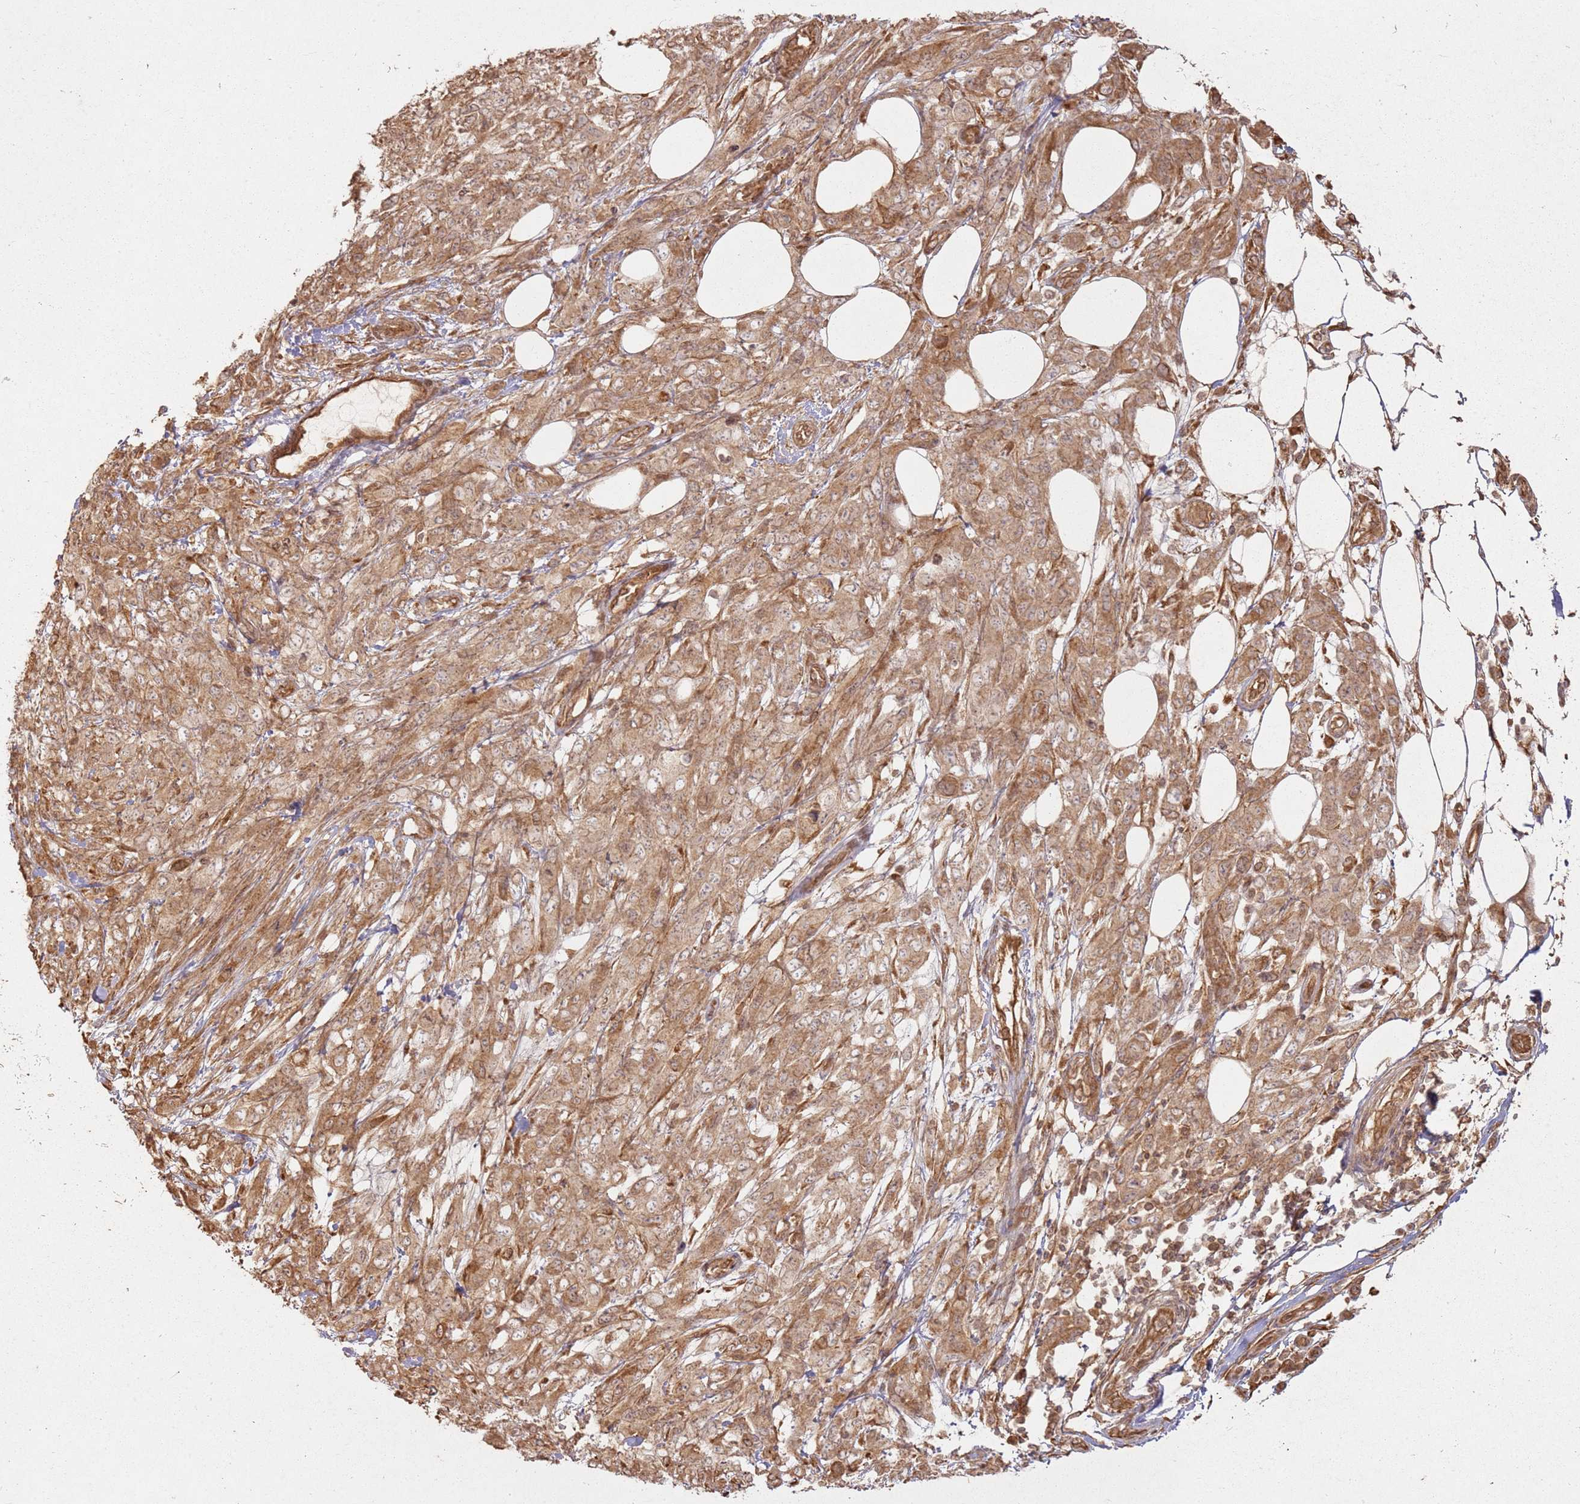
{"staining": {"intensity": "moderate", "quantity": ">75%", "location": "cytoplasmic/membranous"}, "tissue": "melanoma", "cell_type": "Tumor cells", "image_type": "cancer", "snomed": [{"axis": "morphology", "description": "Normal morphology"}, {"axis": "morphology", "description": "Malignant melanoma, NOS"}, {"axis": "topography", "description": "Skin"}], "caption": "The image exhibits immunohistochemical staining of malignant melanoma. There is moderate cytoplasmic/membranous positivity is seen in about >75% of tumor cells. The protein is stained brown, and the nuclei are stained in blue (DAB (3,3'-diaminobenzidine) IHC with brightfield microscopy, high magnification).", "gene": "ZNF776", "patient": {"sex": "female", "age": 72}}